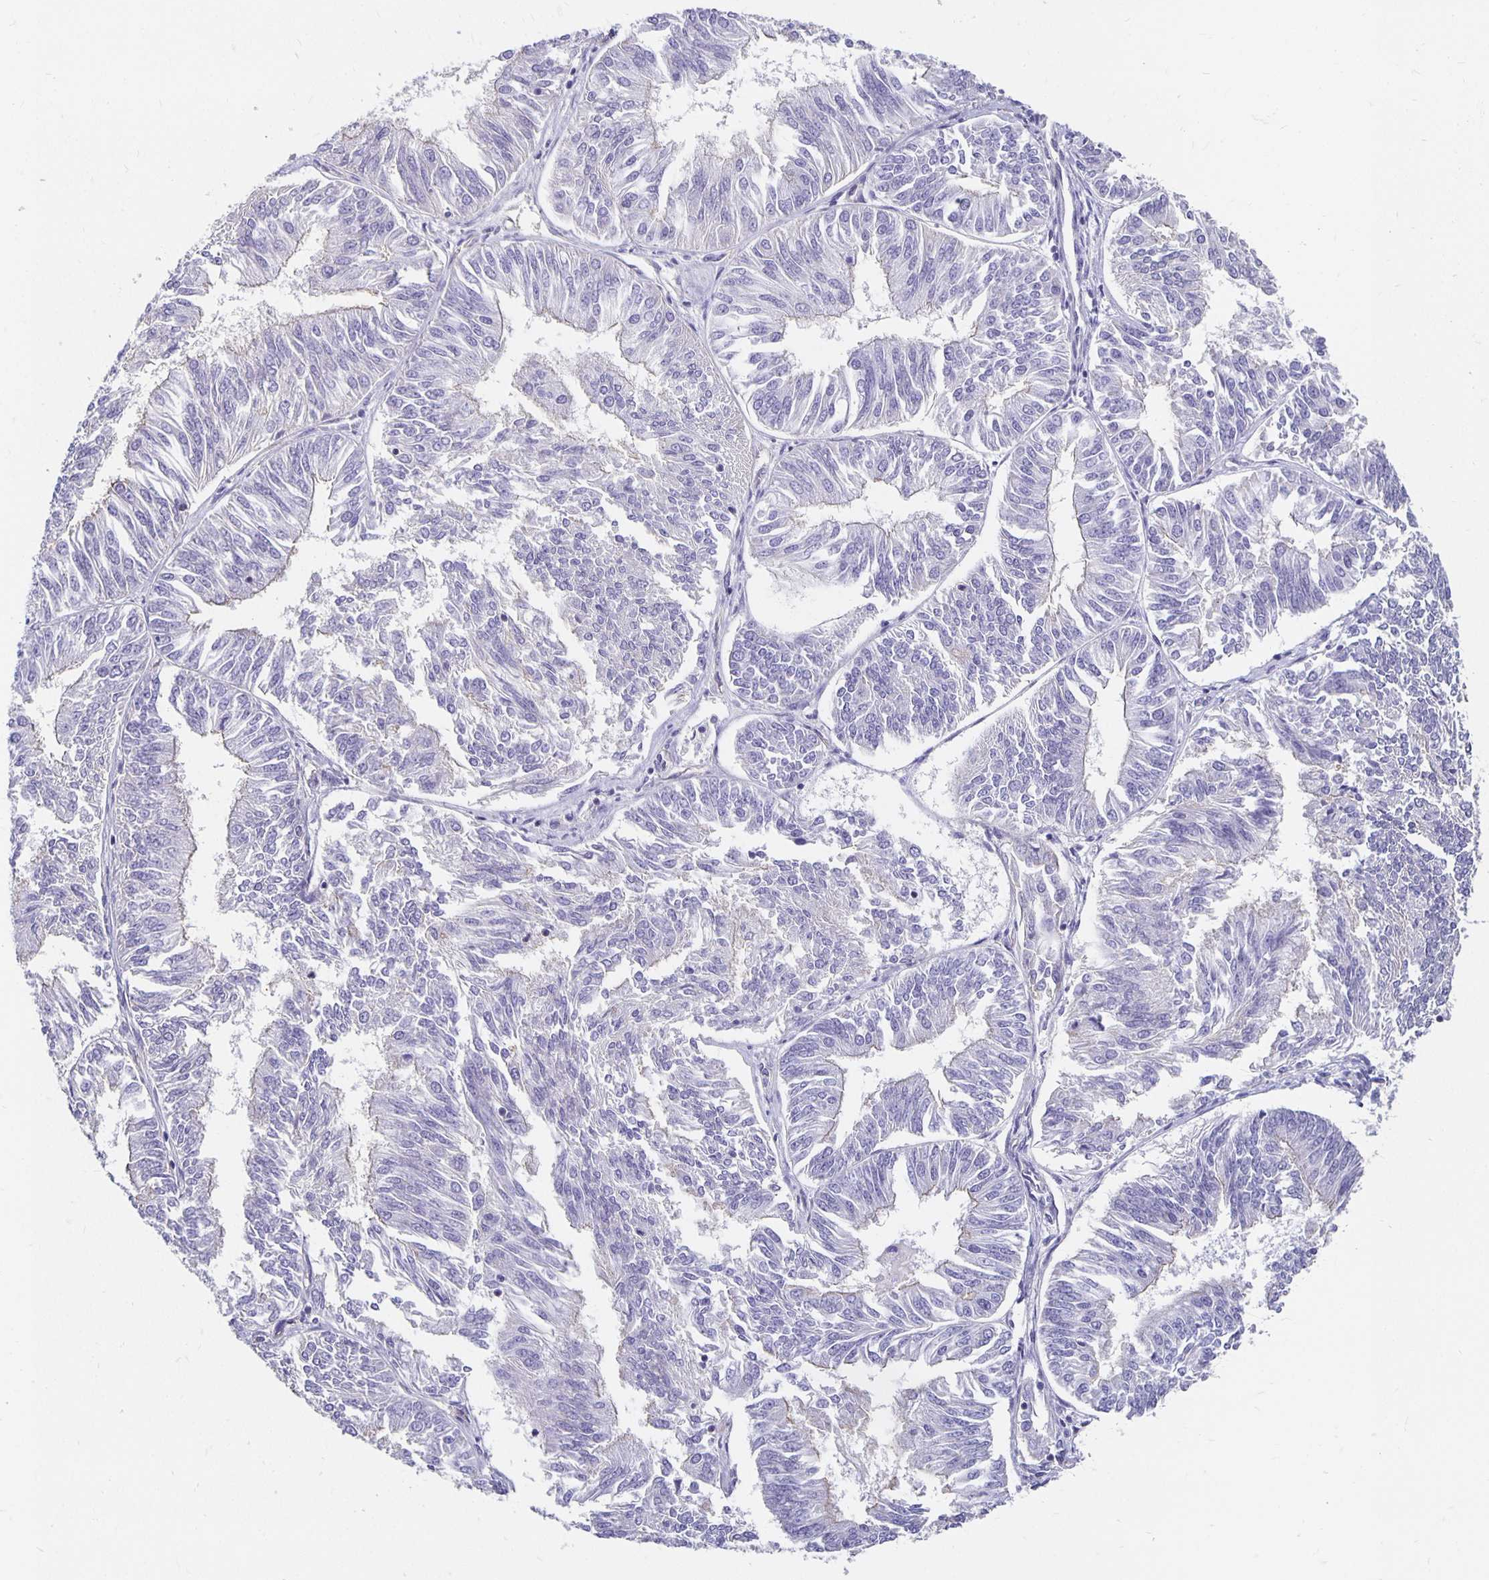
{"staining": {"intensity": "negative", "quantity": "none", "location": "none"}, "tissue": "endometrial cancer", "cell_type": "Tumor cells", "image_type": "cancer", "snomed": [{"axis": "morphology", "description": "Adenocarcinoma, NOS"}, {"axis": "topography", "description": "Endometrium"}], "caption": "A high-resolution image shows immunohistochemistry (IHC) staining of endometrial adenocarcinoma, which reveals no significant staining in tumor cells. (Brightfield microscopy of DAB (3,3'-diaminobenzidine) IHC at high magnification).", "gene": "APOB", "patient": {"sex": "female", "age": 58}}